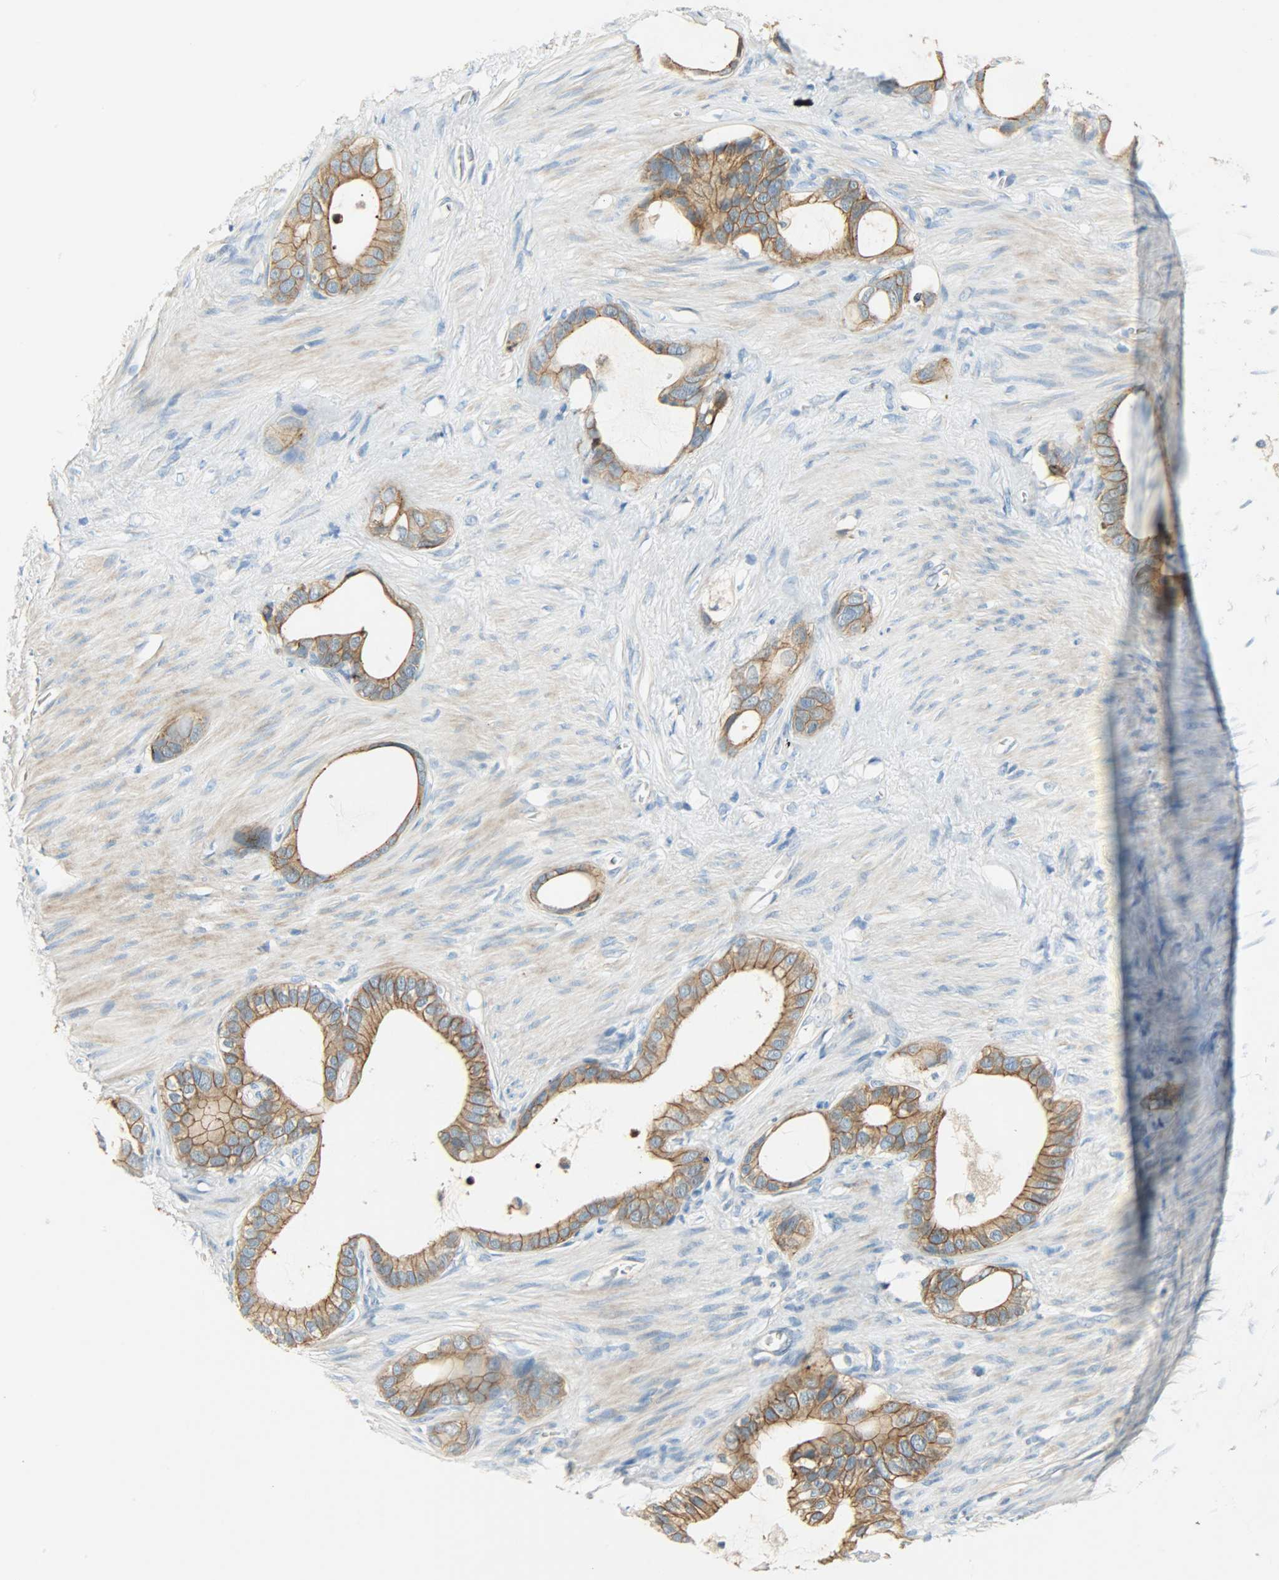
{"staining": {"intensity": "strong", "quantity": ">75%", "location": "cytoplasmic/membranous"}, "tissue": "stomach cancer", "cell_type": "Tumor cells", "image_type": "cancer", "snomed": [{"axis": "morphology", "description": "Adenocarcinoma, NOS"}, {"axis": "topography", "description": "Stomach"}], "caption": "Stomach cancer stained for a protein displays strong cytoplasmic/membranous positivity in tumor cells.", "gene": "DSG2", "patient": {"sex": "female", "age": 75}}